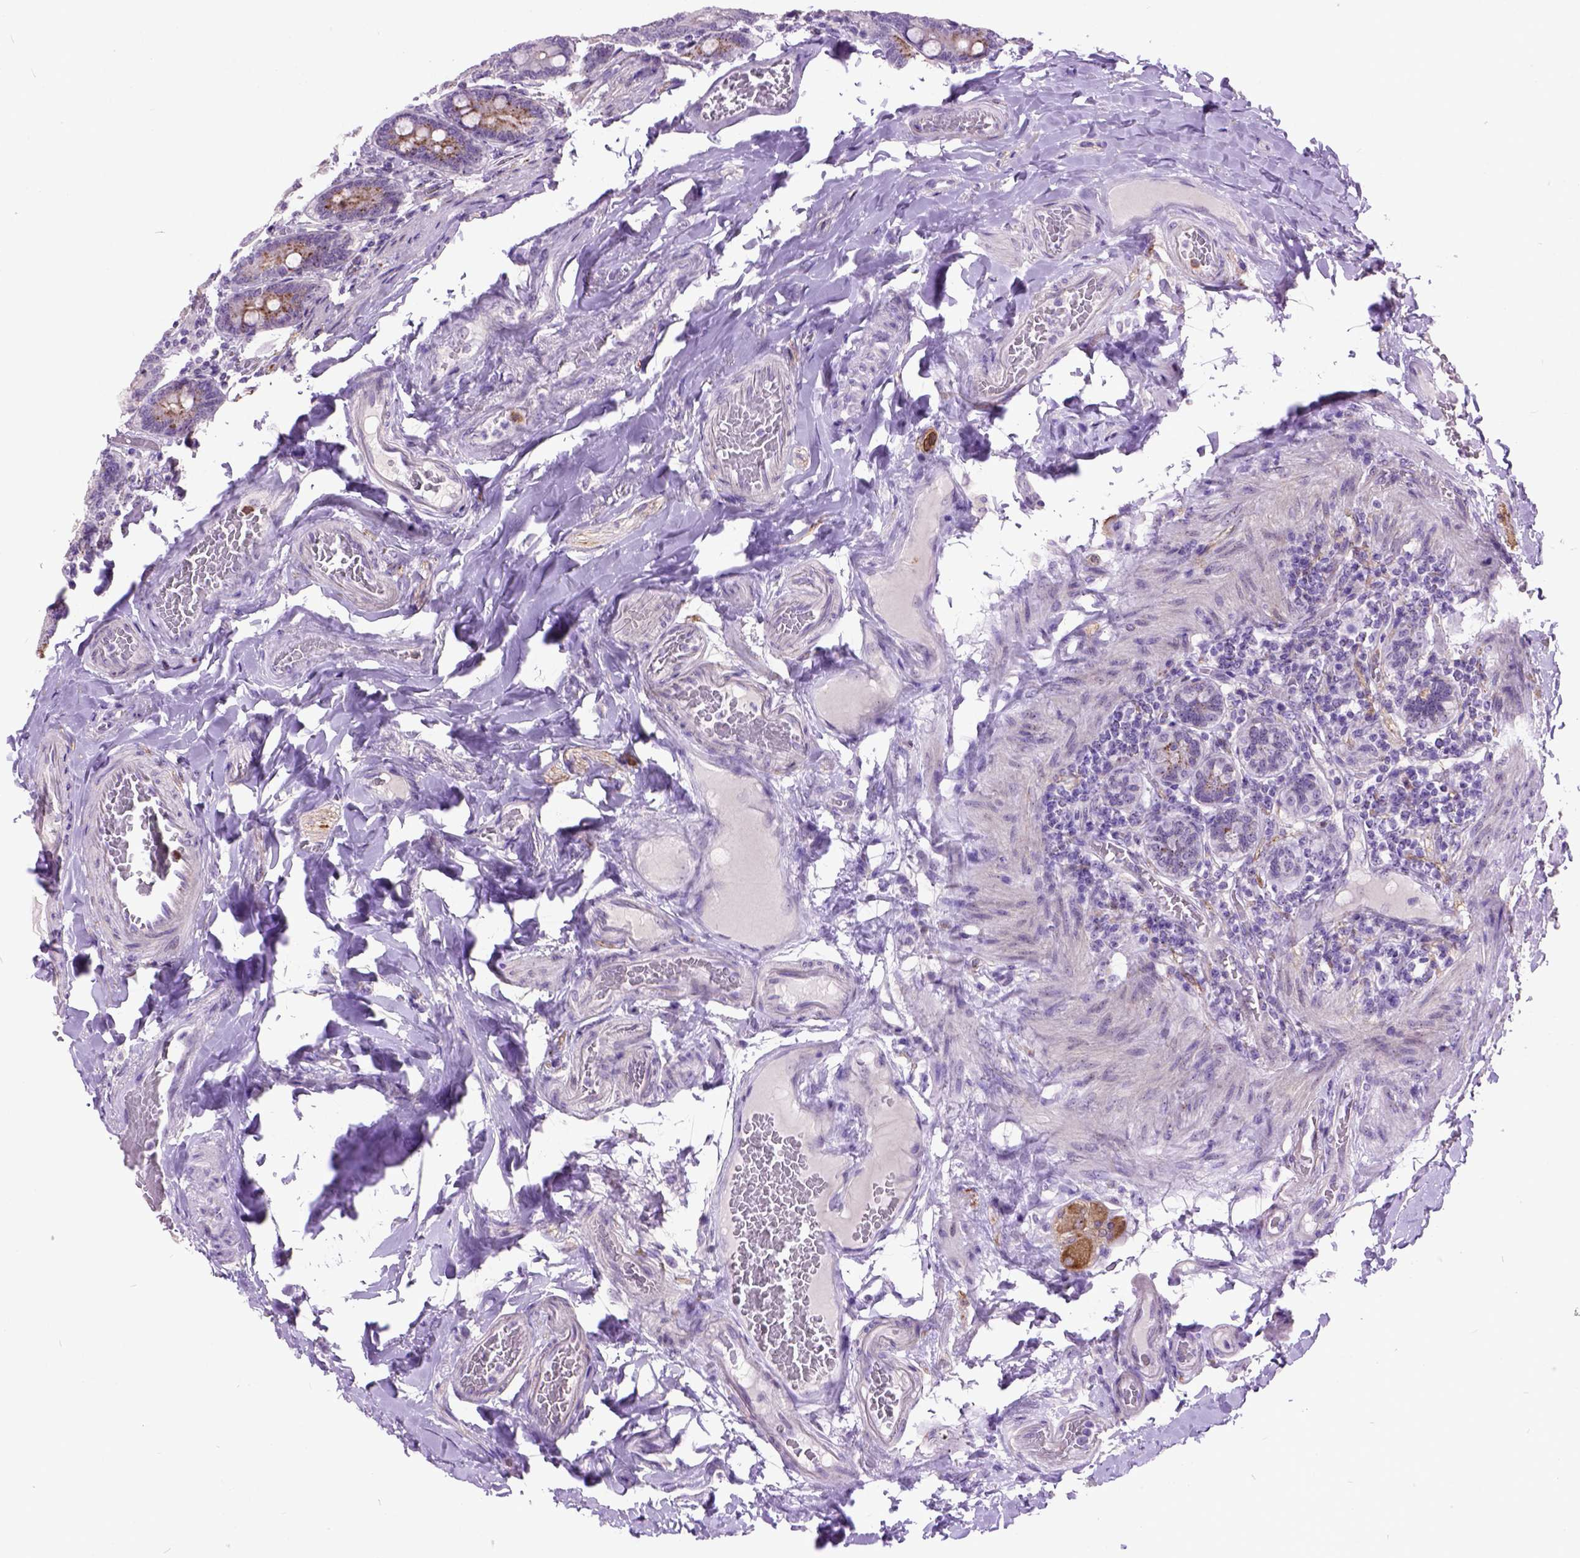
{"staining": {"intensity": "moderate", "quantity": "25%-75%", "location": "cytoplasmic/membranous"}, "tissue": "duodenum", "cell_type": "Glandular cells", "image_type": "normal", "snomed": [{"axis": "morphology", "description": "Normal tissue, NOS"}, {"axis": "topography", "description": "Duodenum"}], "caption": "Moderate cytoplasmic/membranous positivity is identified in approximately 25%-75% of glandular cells in benign duodenum. The protein of interest is stained brown, and the nuclei are stained in blue (DAB IHC with brightfield microscopy, high magnification).", "gene": "MAPT", "patient": {"sex": "female", "age": 62}}